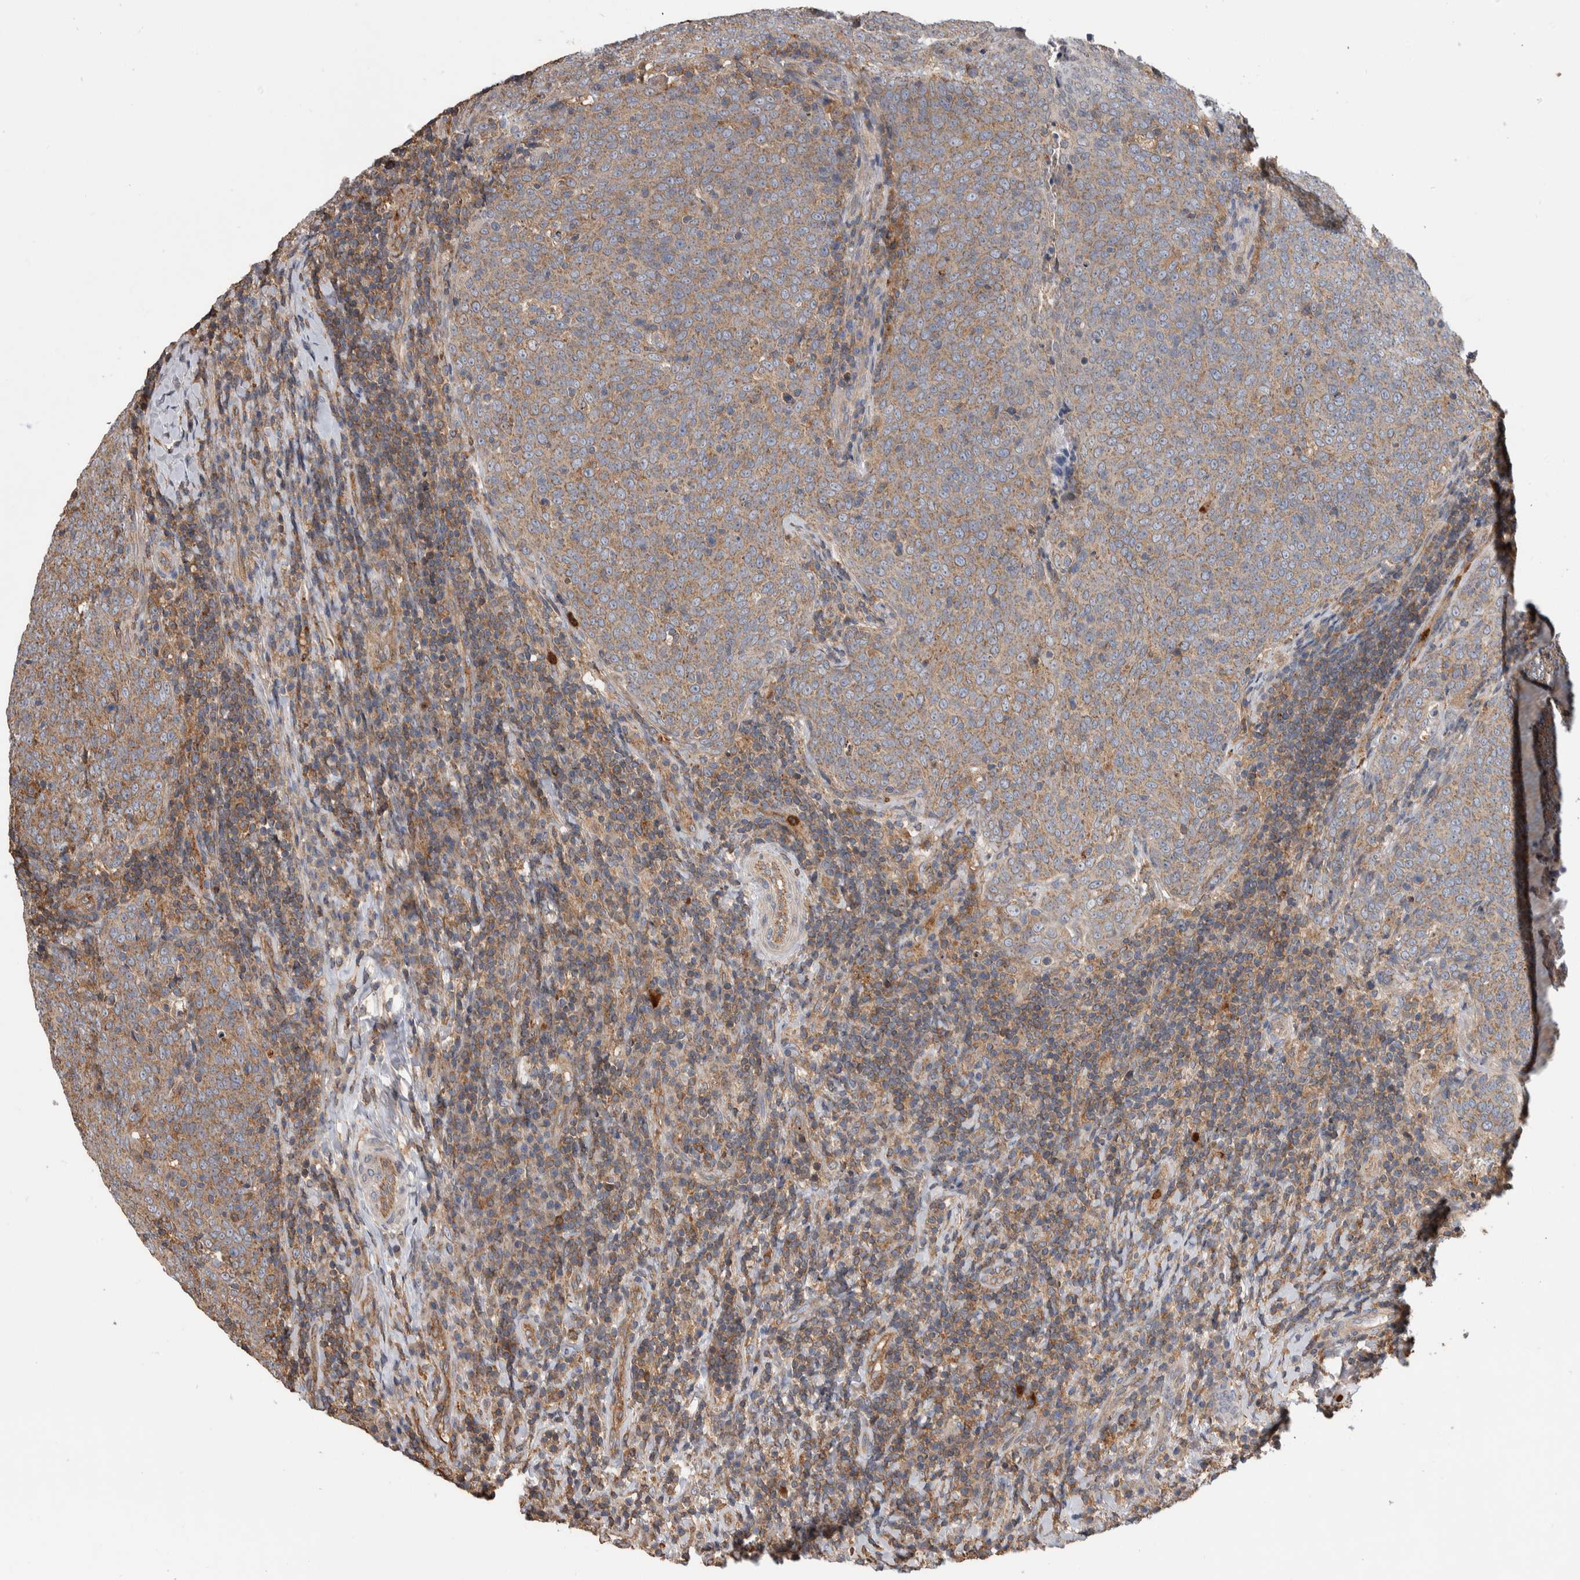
{"staining": {"intensity": "weak", "quantity": ">75%", "location": "cytoplasmic/membranous"}, "tissue": "head and neck cancer", "cell_type": "Tumor cells", "image_type": "cancer", "snomed": [{"axis": "morphology", "description": "Squamous cell carcinoma, NOS"}, {"axis": "morphology", "description": "Squamous cell carcinoma, metastatic, NOS"}, {"axis": "topography", "description": "Lymph node"}, {"axis": "topography", "description": "Head-Neck"}], "caption": "Squamous cell carcinoma (head and neck) stained for a protein (brown) exhibits weak cytoplasmic/membranous positive expression in approximately >75% of tumor cells.", "gene": "SDCBP", "patient": {"sex": "male", "age": 62}}